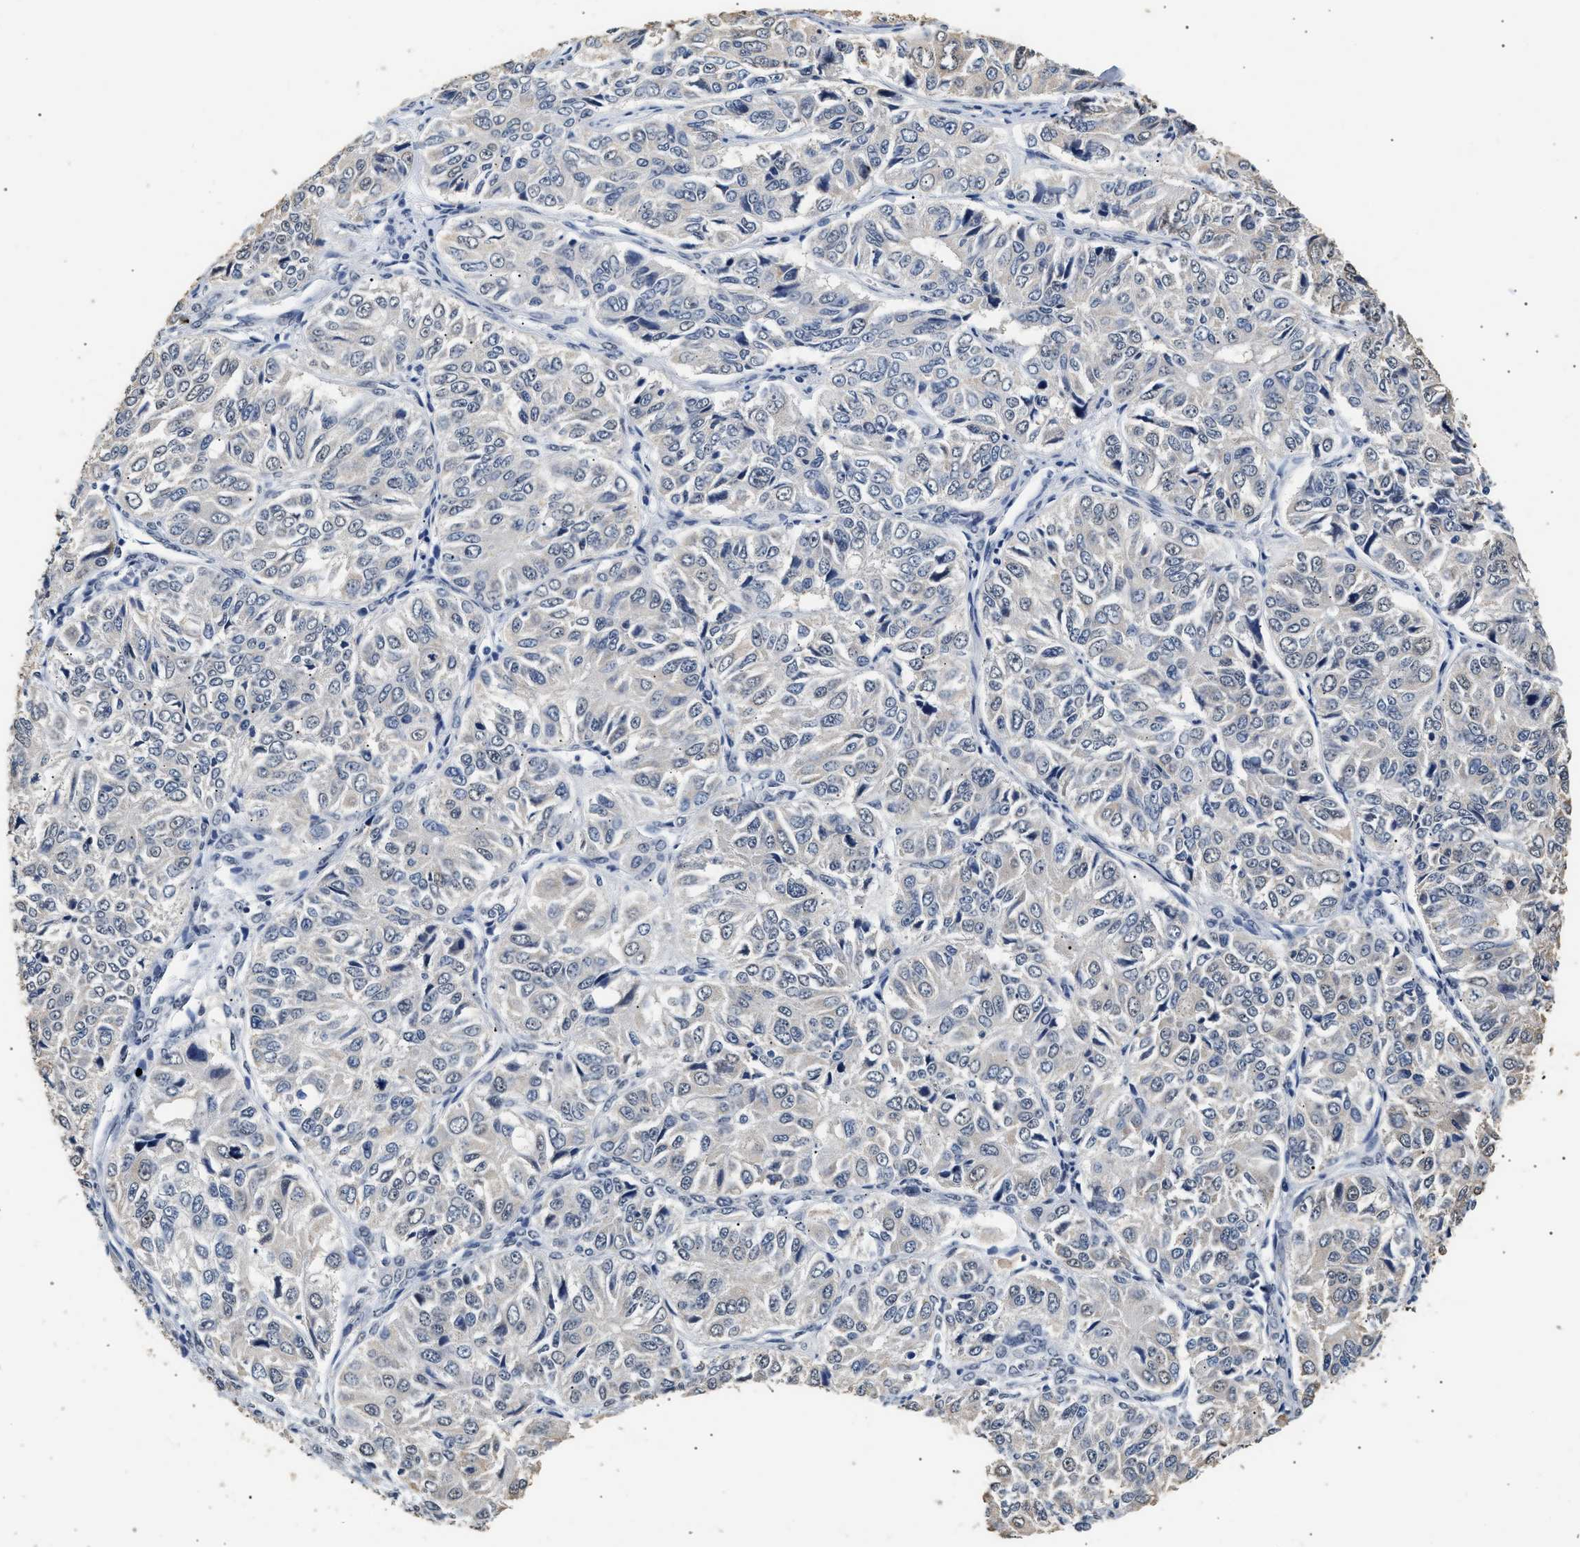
{"staining": {"intensity": "negative", "quantity": "none", "location": "none"}, "tissue": "ovarian cancer", "cell_type": "Tumor cells", "image_type": "cancer", "snomed": [{"axis": "morphology", "description": "Carcinoma, endometroid"}, {"axis": "topography", "description": "Ovary"}], "caption": "Immunohistochemical staining of human endometroid carcinoma (ovarian) demonstrates no significant positivity in tumor cells.", "gene": "THOC1", "patient": {"sex": "female", "age": 51}}